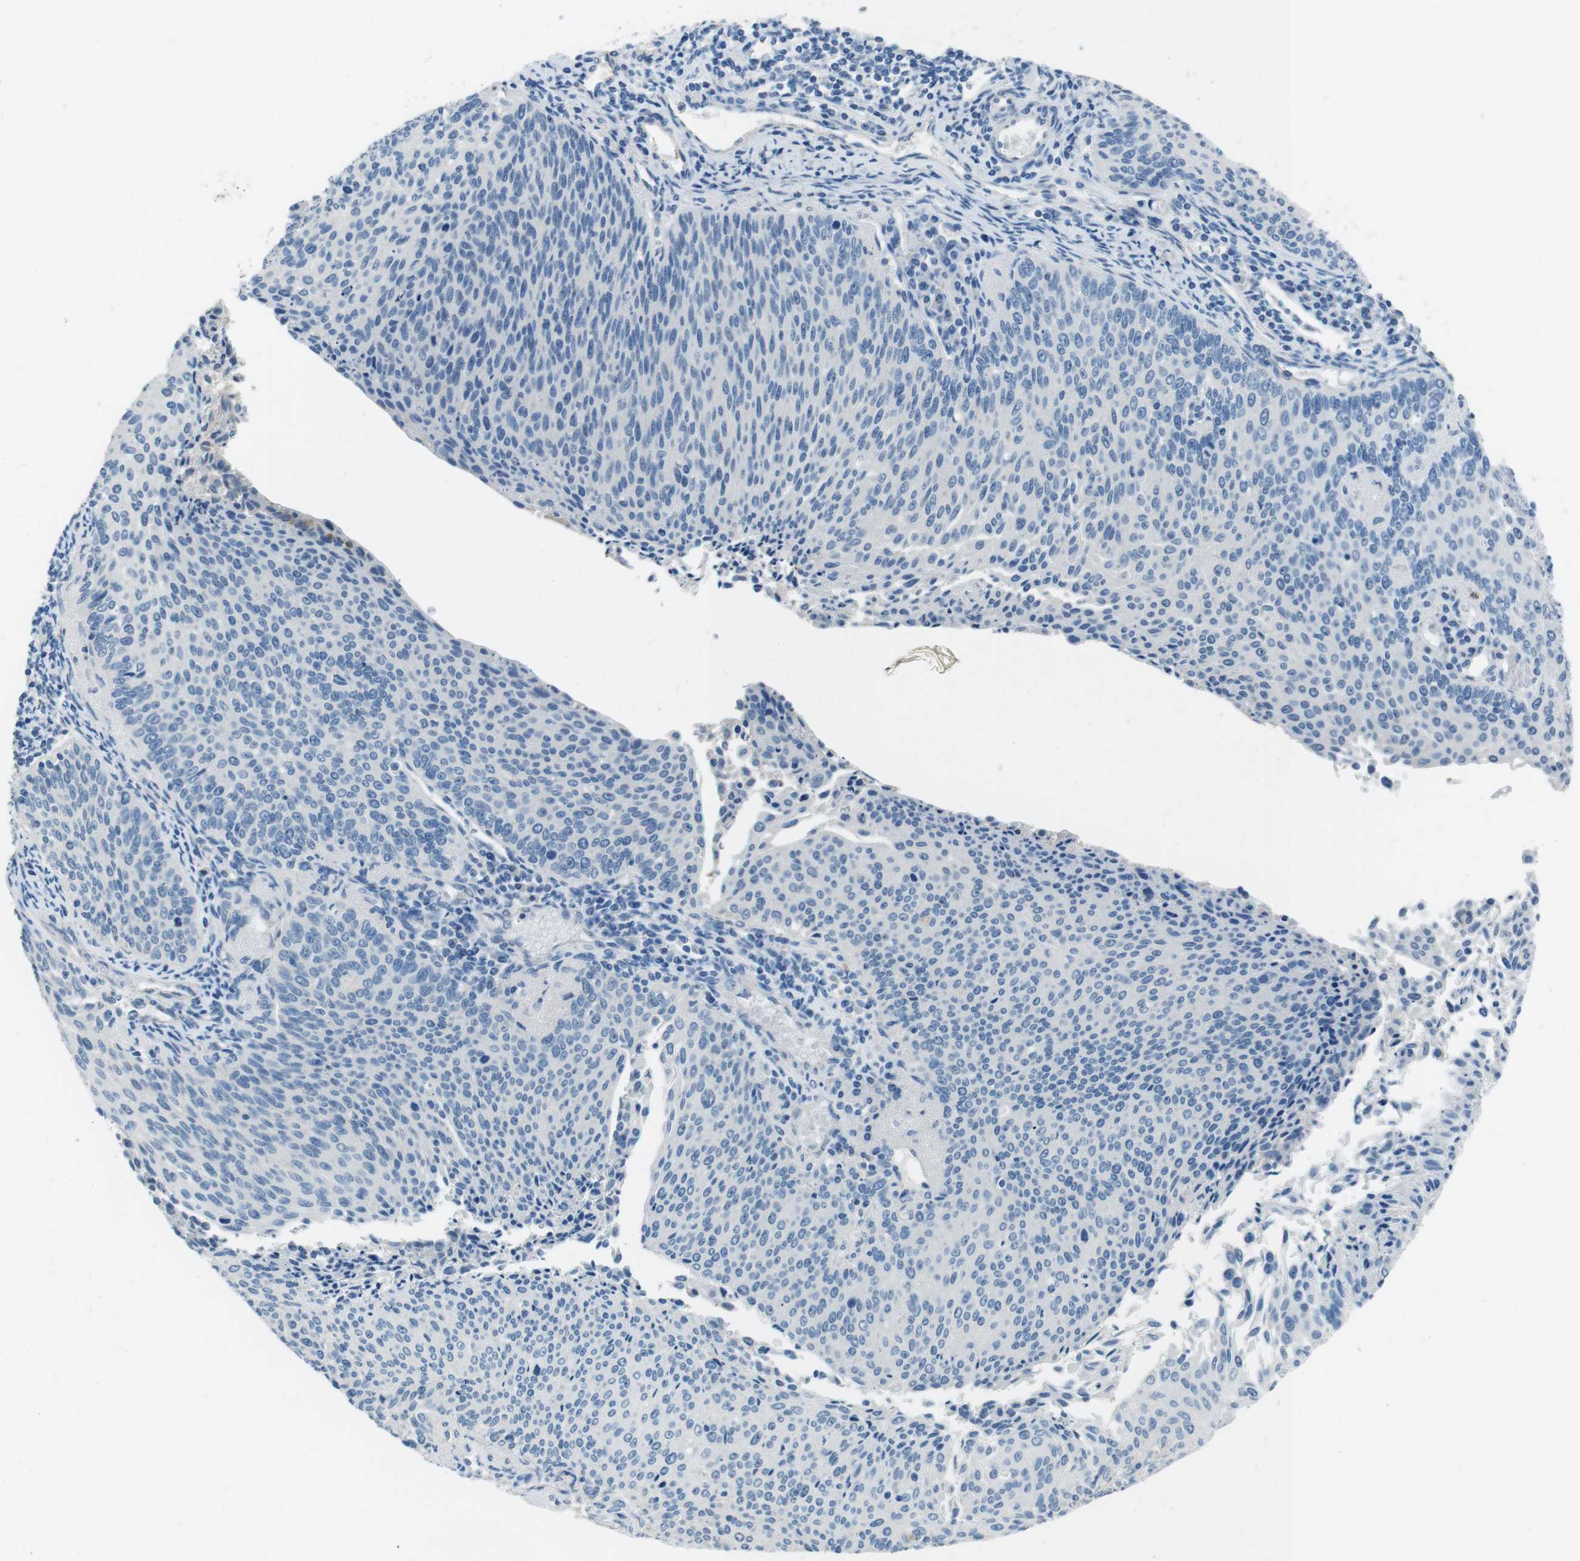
{"staining": {"intensity": "negative", "quantity": "none", "location": "none"}, "tissue": "cervical cancer", "cell_type": "Tumor cells", "image_type": "cancer", "snomed": [{"axis": "morphology", "description": "Squamous cell carcinoma, NOS"}, {"axis": "topography", "description": "Cervix"}], "caption": "Immunohistochemical staining of human cervical cancer shows no significant positivity in tumor cells. Brightfield microscopy of IHC stained with DAB (brown) and hematoxylin (blue), captured at high magnification.", "gene": "CYP2C8", "patient": {"sex": "female", "age": 55}}